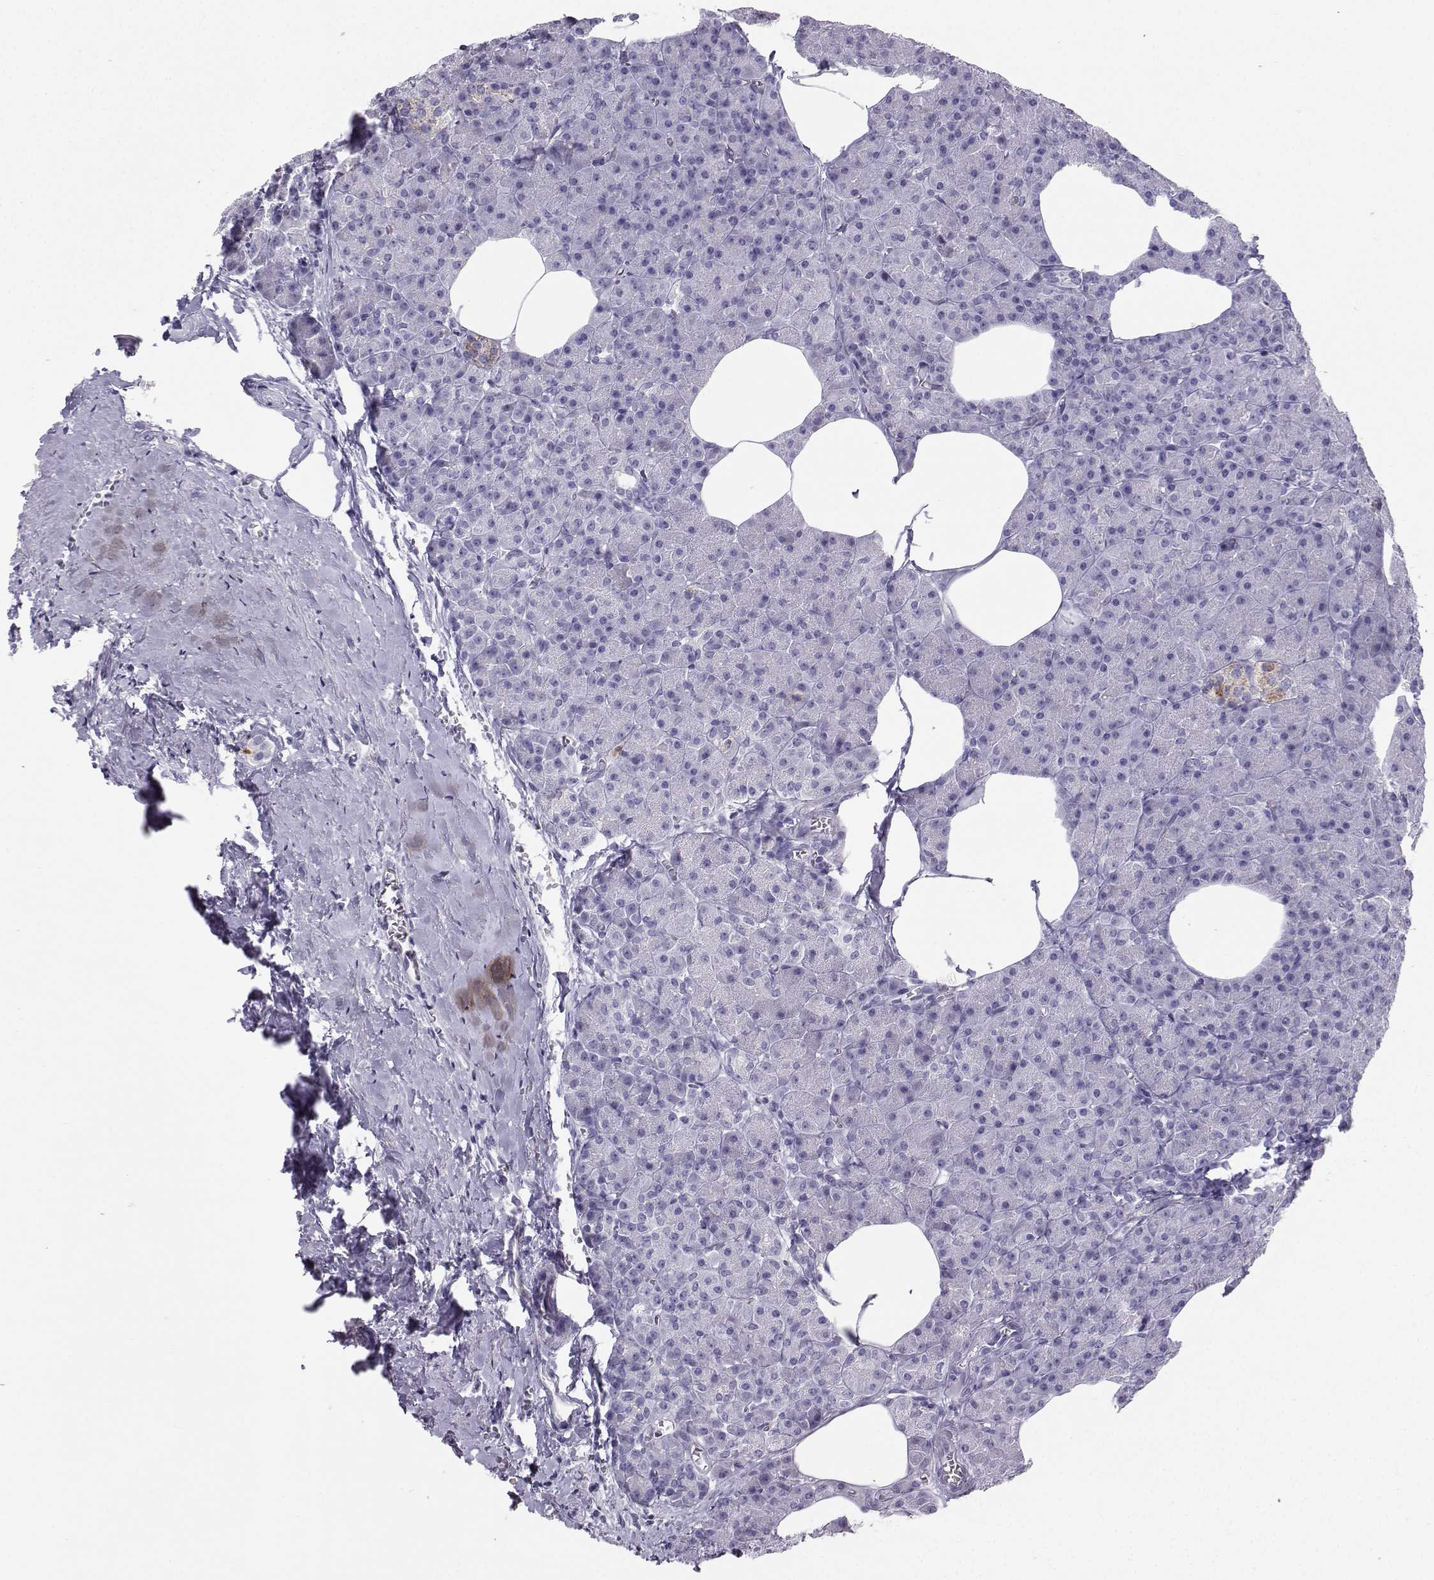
{"staining": {"intensity": "negative", "quantity": "none", "location": "none"}, "tissue": "pancreas", "cell_type": "Exocrine glandular cells", "image_type": "normal", "snomed": [{"axis": "morphology", "description": "Normal tissue, NOS"}, {"axis": "topography", "description": "Pancreas"}], "caption": "Immunohistochemistry of benign human pancreas exhibits no staining in exocrine glandular cells. The staining was performed using DAB to visualize the protein expression in brown, while the nuclei were stained in blue with hematoxylin (Magnification: 20x).", "gene": "IQCD", "patient": {"sex": "female", "age": 45}}